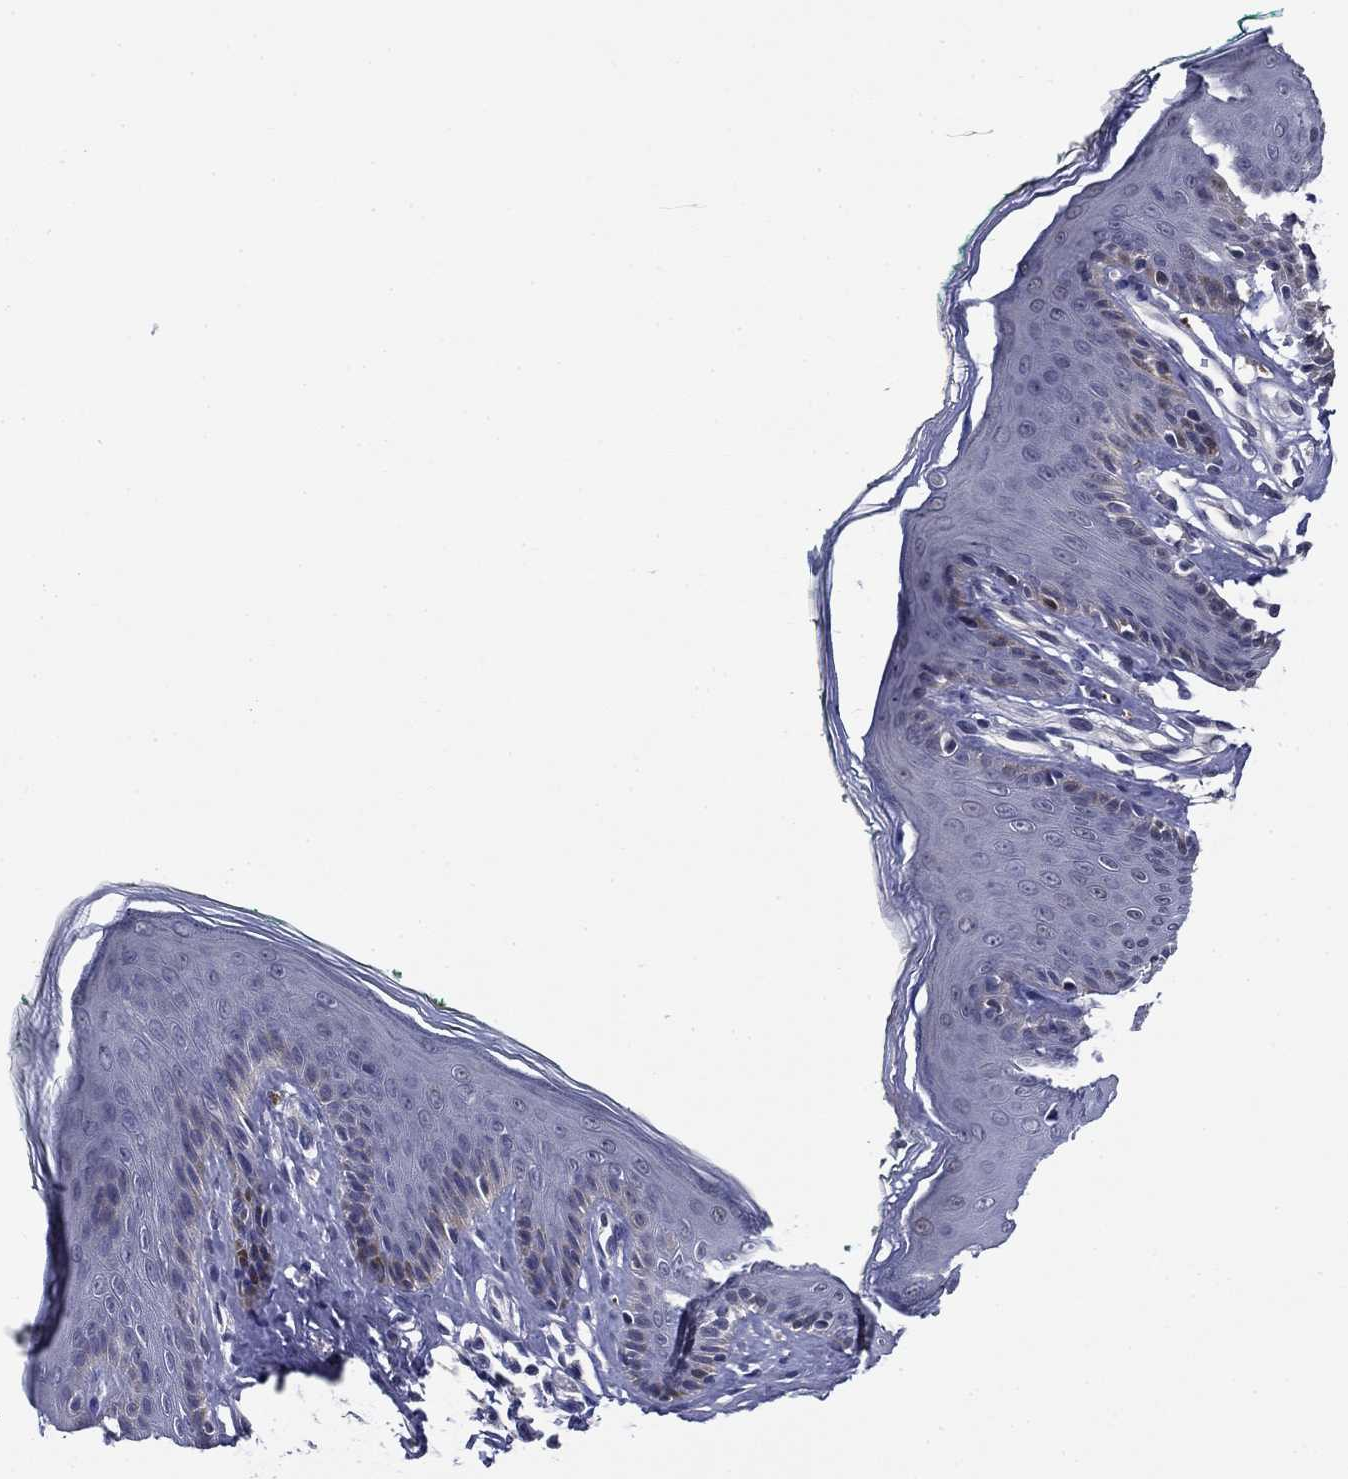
{"staining": {"intensity": "negative", "quantity": "none", "location": "none"}, "tissue": "skin", "cell_type": "Epidermal cells", "image_type": "normal", "snomed": [{"axis": "morphology", "description": "Normal tissue, NOS"}, {"axis": "topography", "description": "Vulva"}], "caption": "This is a image of IHC staining of unremarkable skin, which shows no expression in epidermal cells.", "gene": "DDTL", "patient": {"sex": "female", "age": 66}}